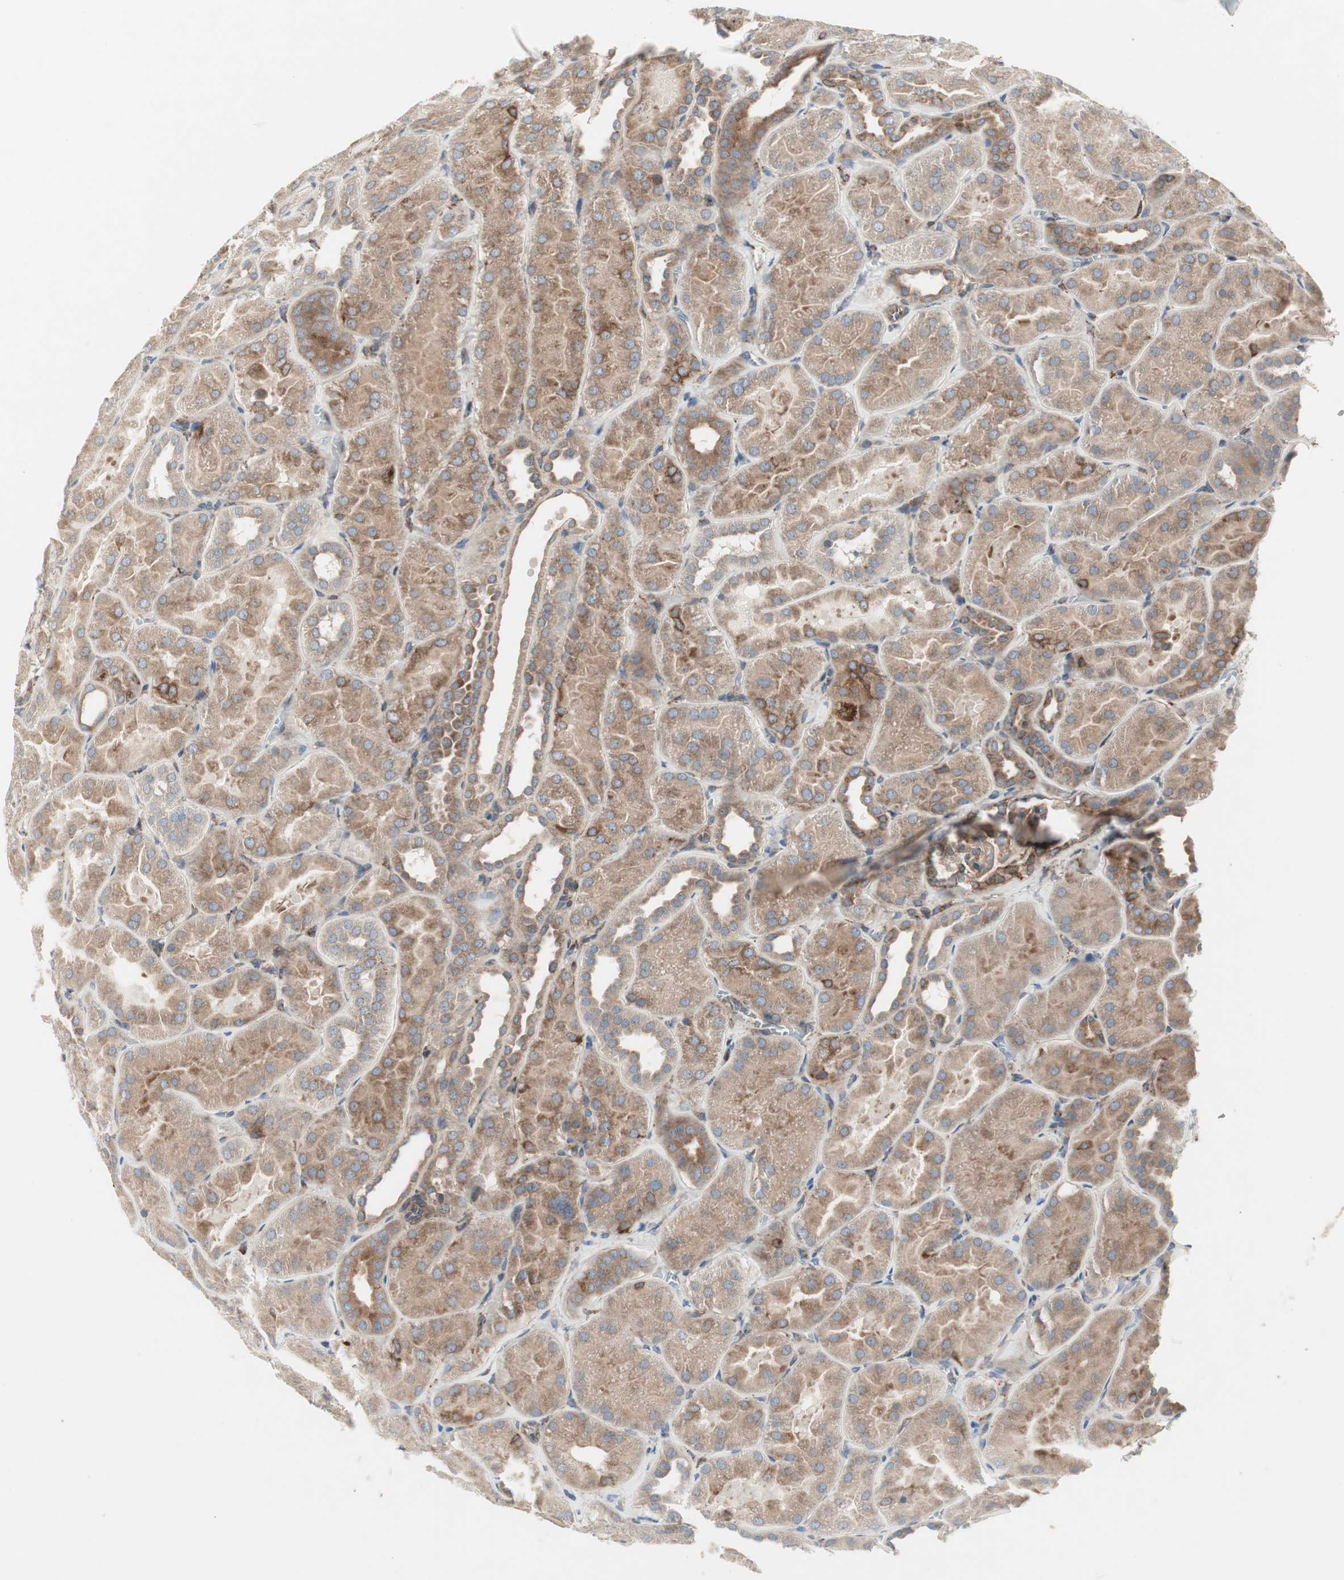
{"staining": {"intensity": "moderate", "quantity": ">75%", "location": "cytoplasmic/membranous"}, "tissue": "kidney", "cell_type": "Cells in glomeruli", "image_type": "normal", "snomed": [{"axis": "morphology", "description": "Normal tissue, NOS"}, {"axis": "topography", "description": "Kidney"}], "caption": "Human kidney stained for a protein (brown) shows moderate cytoplasmic/membranous positive expression in approximately >75% of cells in glomeruli.", "gene": "H6PD", "patient": {"sex": "male", "age": 28}}